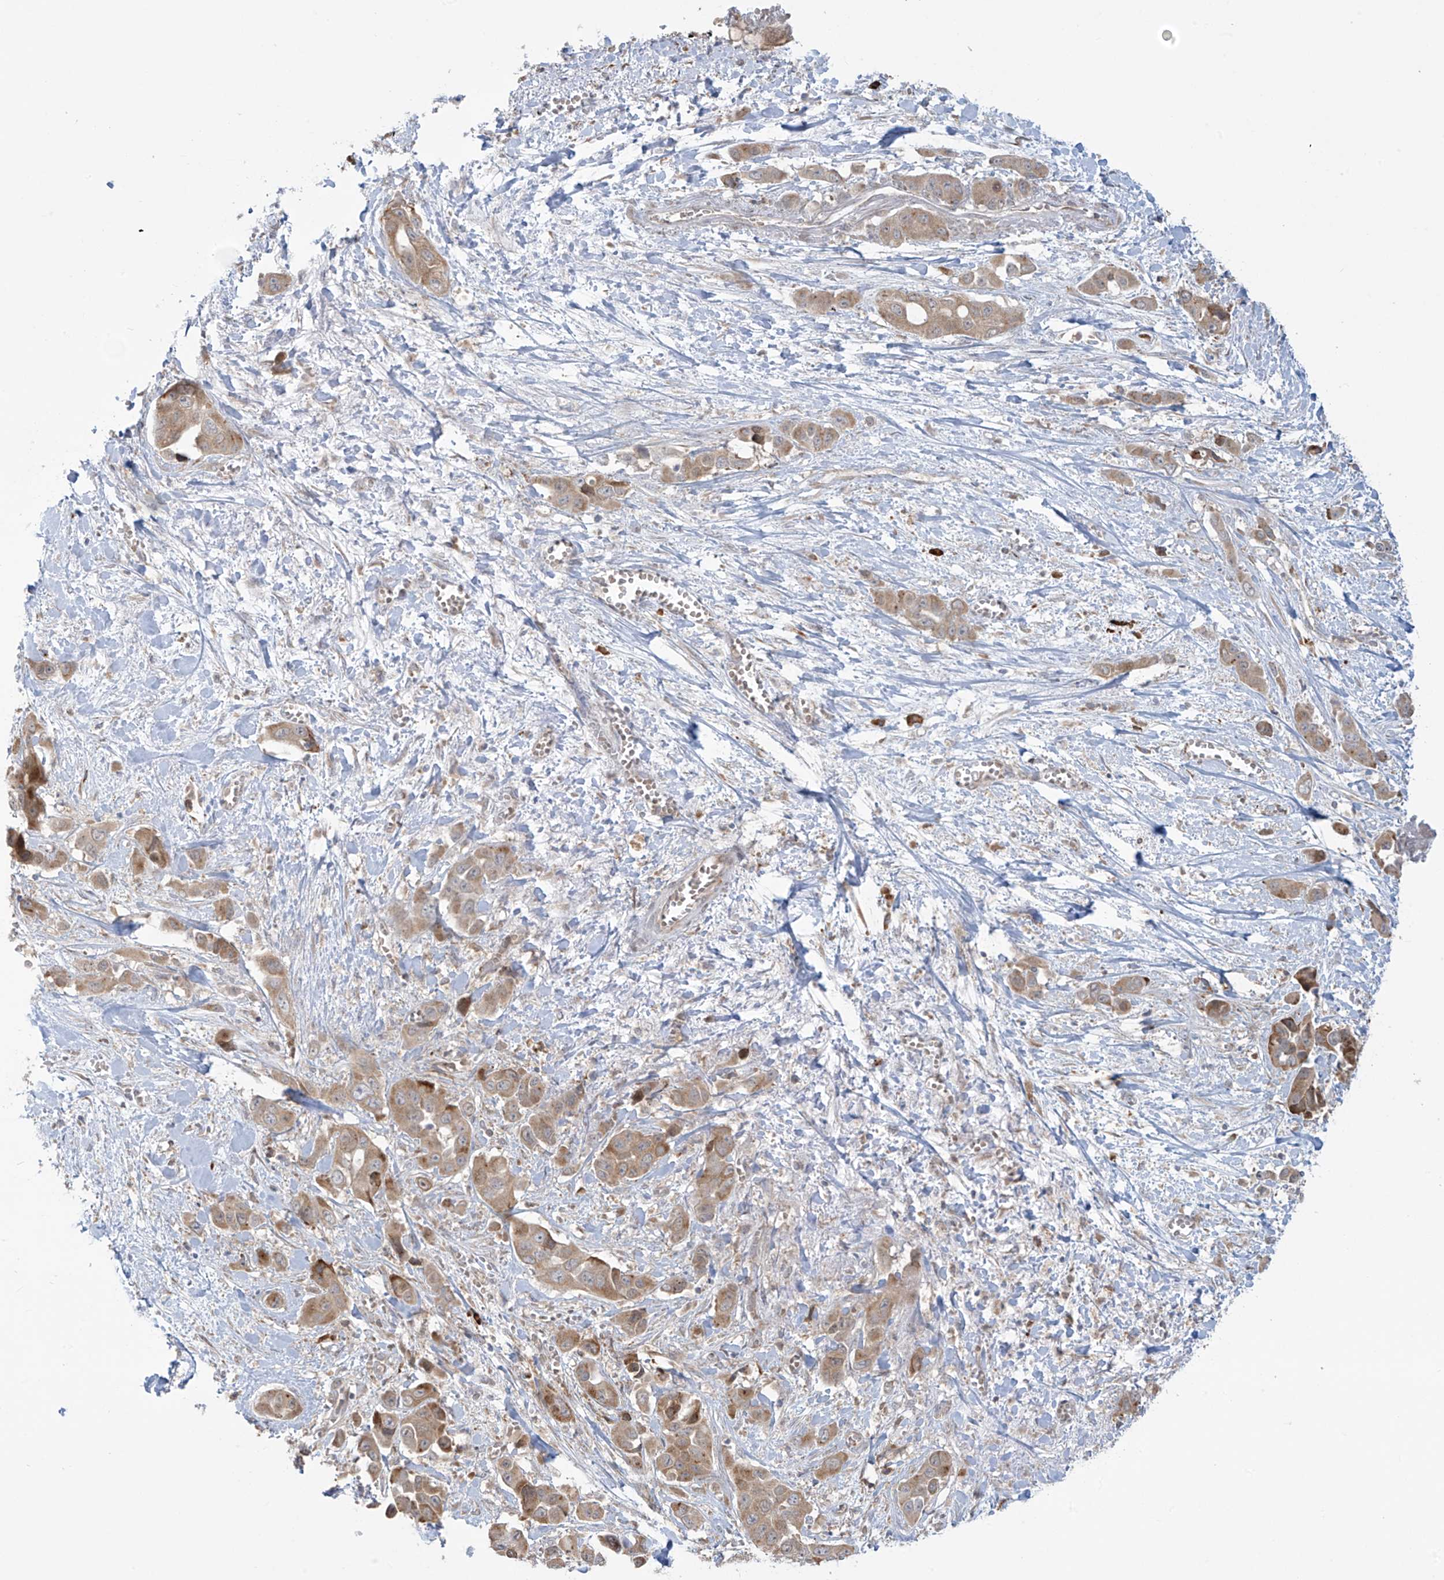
{"staining": {"intensity": "moderate", "quantity": ">75%", "location": "cytoplasmic/membranous"}, "tissue": "liver cancer", "cell_type": "Tumor cells", "image_type": "cancer", "snomed": [{"axis": "morphology", "description": "Cholangiocarcinoma"}, {"axis": "topography", "description": "Liver"}], "caption": "The image reveals a brown stain indicating the presence of a protein in the cytoplasmic/membranous of tumor cells in liver cholangiocarcinoma.", "gene": "PPAT", "patient": {"sex": "female", "age": 52}}